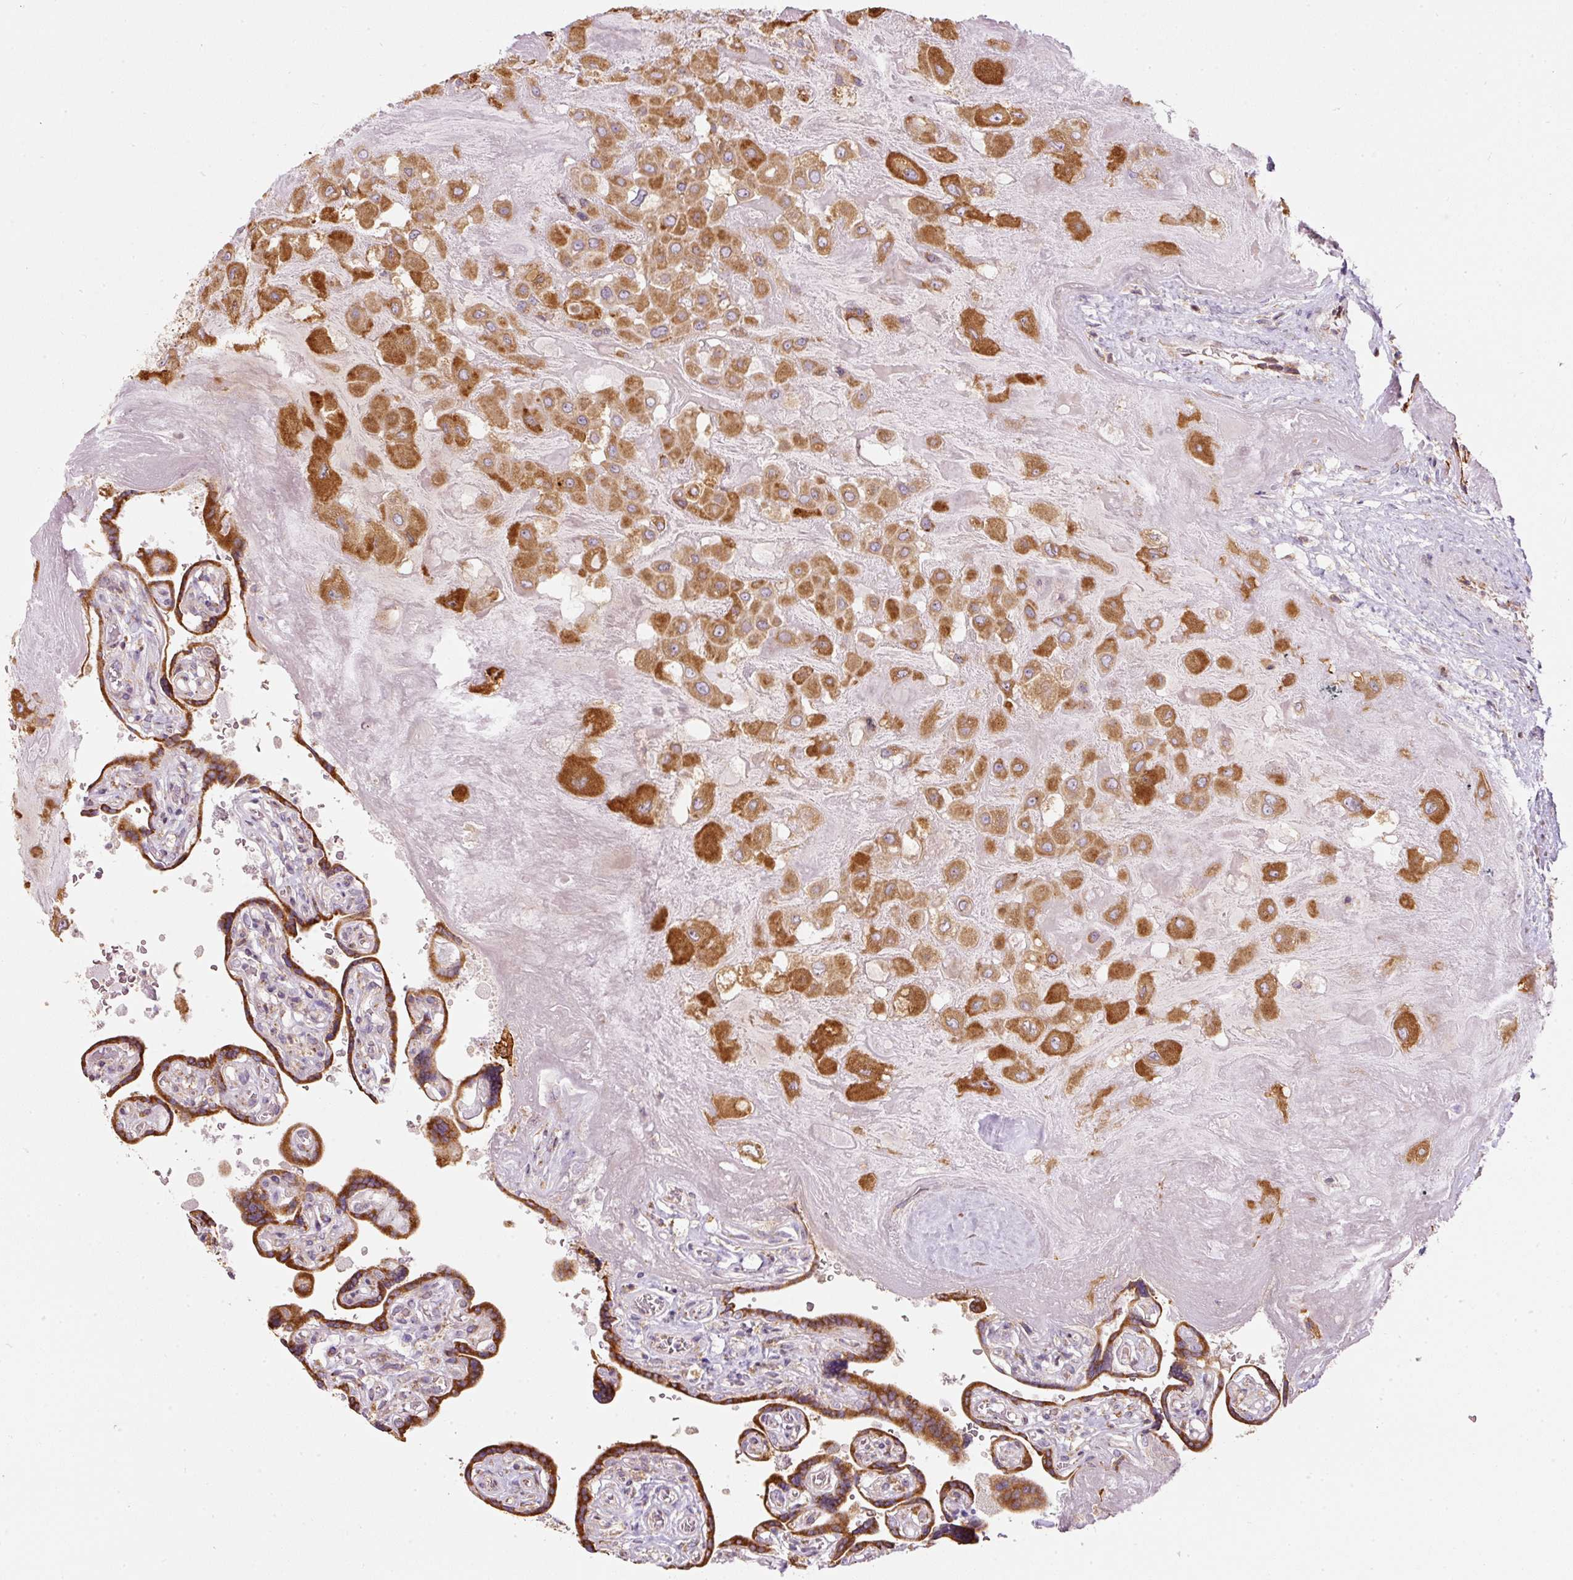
{"staining": {"intensity": "strong", "quantity": ">75%", "location": "cytoplasmic/membranous"}, "tissue": "placenta", "cell_type": "Decidual cells", "image_type": "normal", "snomed": [{"axis": "morphology", "description": "Normal tissue, NOS"}, {"axis": "topography", "description": "Placenta"}], "caption": "Immunohistochemical staining of normal human placenta exhibits strong cytoplasmic/membranous protein positivity in about >75% of decidual cells. (brown staining indicates protein expression, while blue staining denotes nuclei).", "gene": "MORN4", "patient": {"sex": "female", "age": 32}}